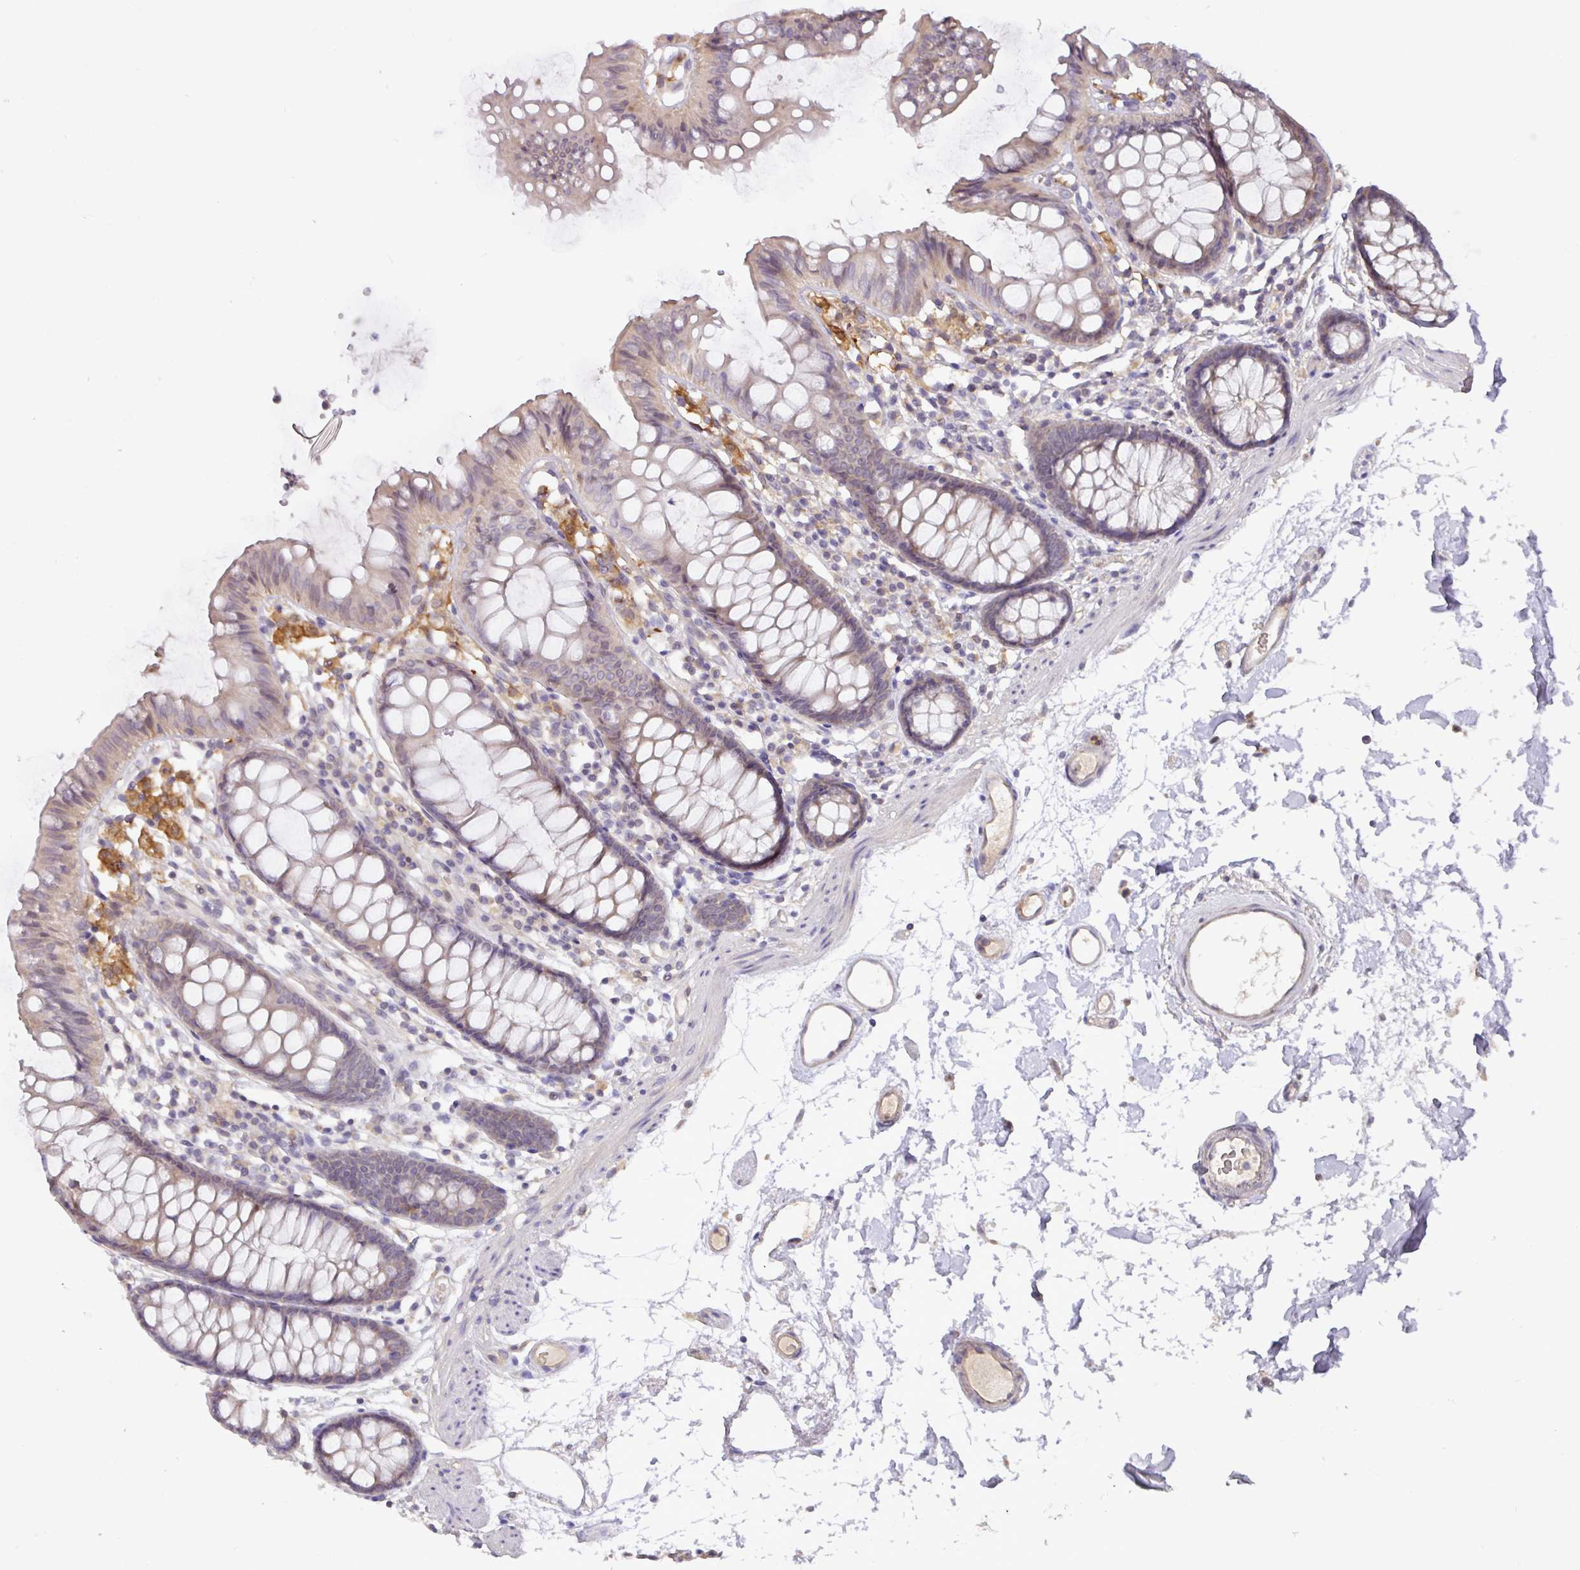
{"staining": {"intensity": "negative", "quantity": "none", "location": "none"}, "tissue": "colon", "cell_type": "Endothelial cells", "image_type": "normal", "snomed": [{"axis": "morphology", "description": "Normal tissue, NOS"}, {"axis": "topography", "description": "Colon"}], "caption": "The photomicrograph displays no significant expression in endothelial cells of colon. (DAB (3,3'-diaminobenzidine) IHC with hematoxylin counter stain).", "gene": "GCNT7", "patient": {"sex": "female", "age": 84}}